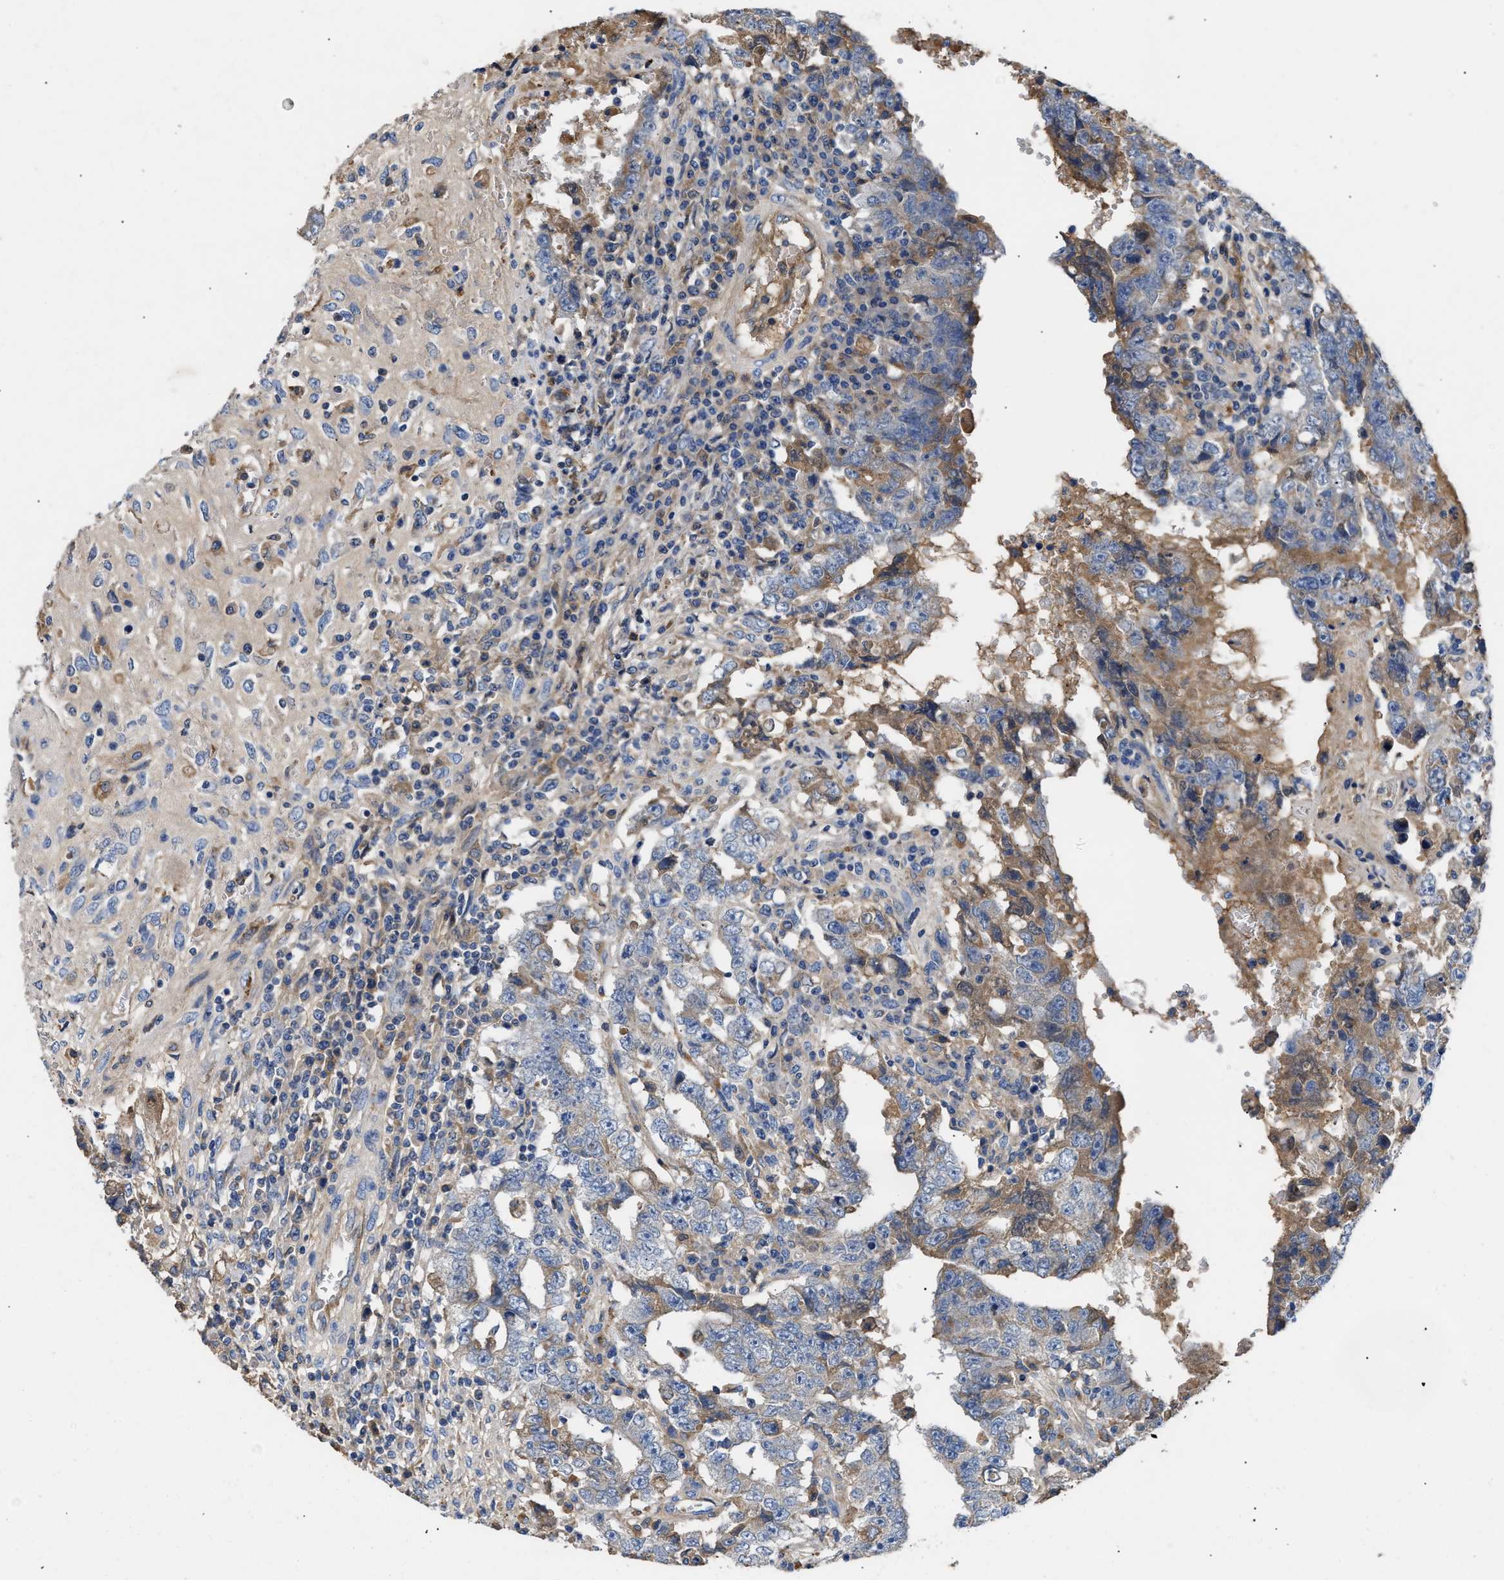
{"staining": {"intensity": "negative", "quantity": "none", "location": "none"}, "tissue": "testis cancer", "cell_type": "Tumor cells", "image_type": "cancer", "snomed": [{"axis": "morphology", "description": "Carcinoma, Embryonal, NOS"}, {"axis": "topography", "description": "Testis"}], "caption": "Embryonal carcinoma (testis) stained for a protein using immunohistochemistry shows no positivity tumor cells.", "gene": "CCDC171", "patient": {"sex": "male", "age": 26}}